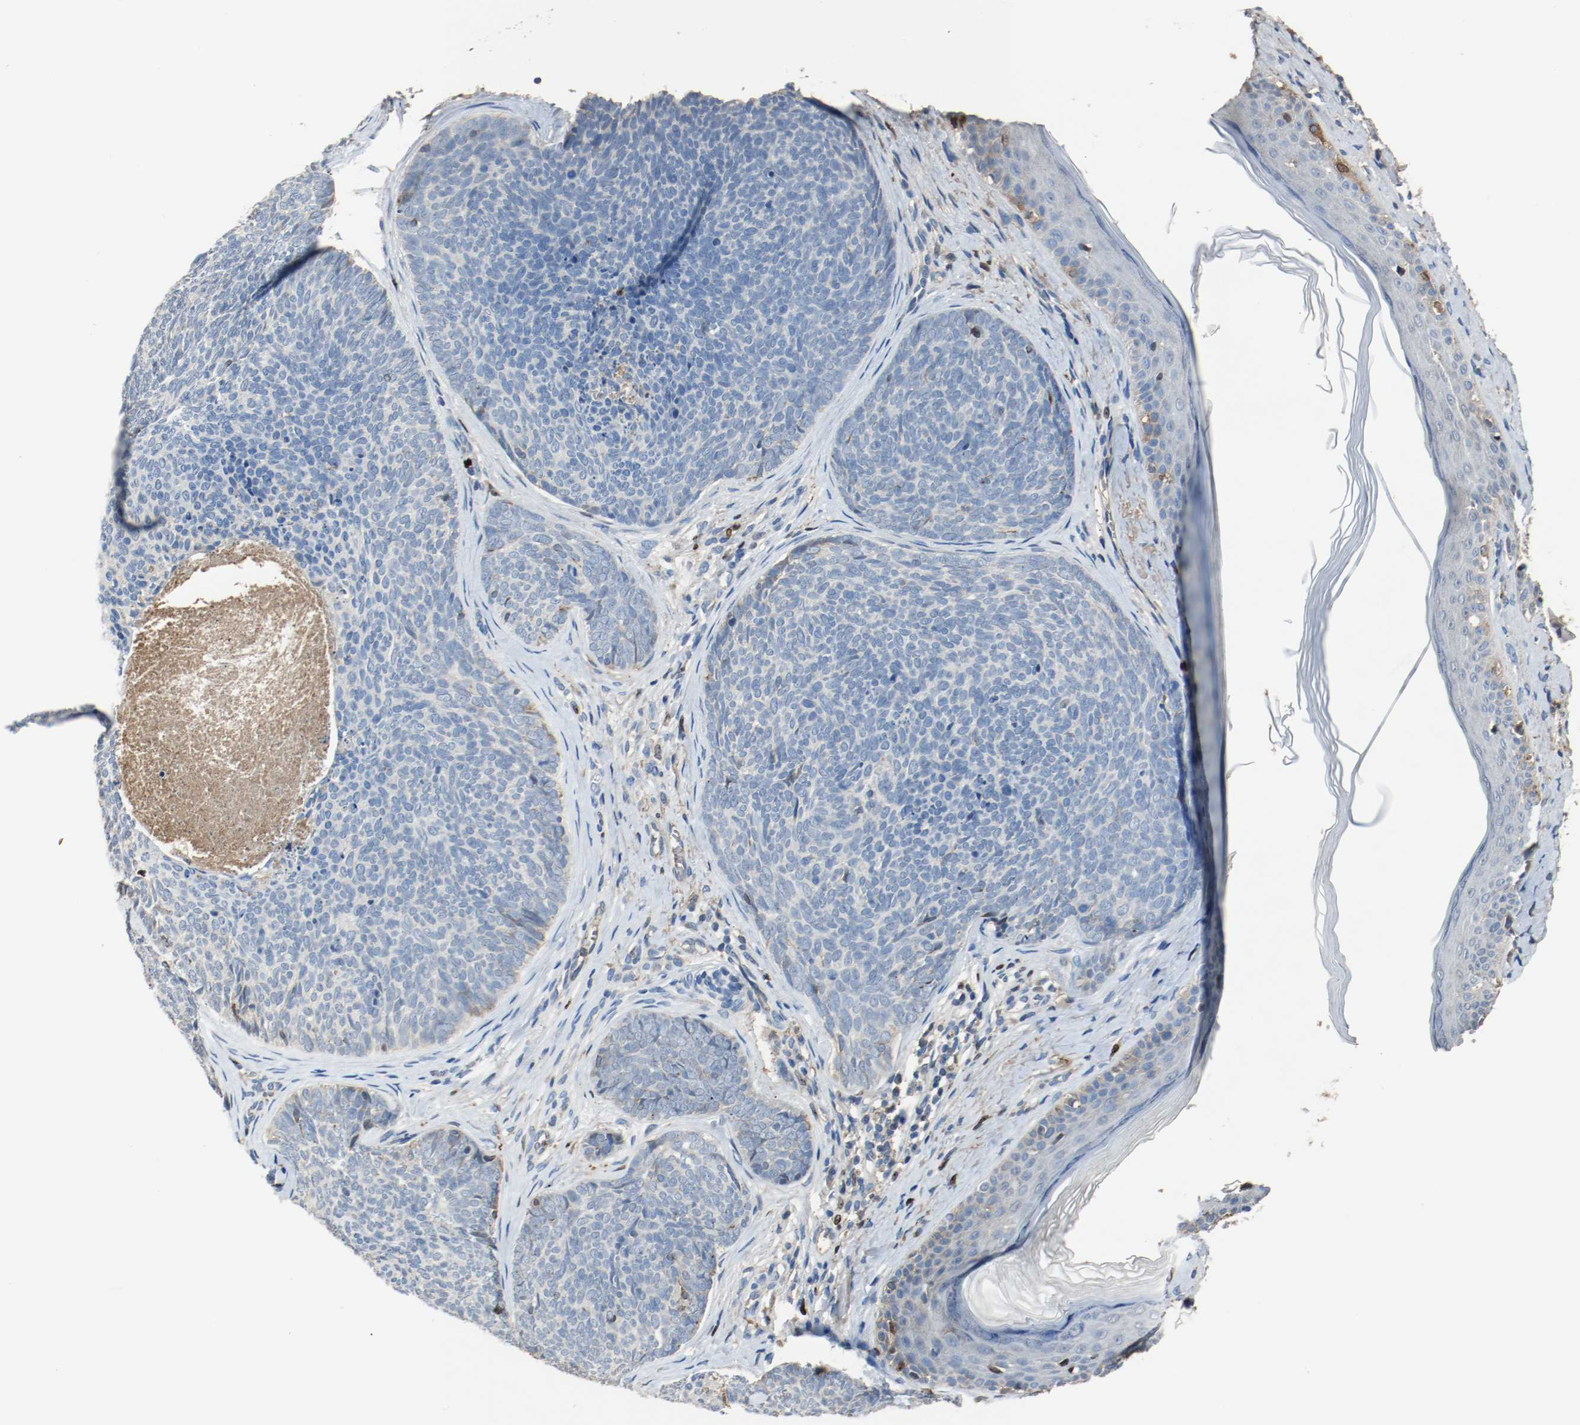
{"staining": {"intensity": "negative", "quantity": "none", "location": "none"}, "tissue": "skin cancer", "cell_type": "Tumor cells", "image_type": "cancer", "snomed": [{"axis": "morphology", "description": "Developmental malformation"}, {"axis": "morphology", "description": "Basal cell carcinoma"}, {"axis": "topography", "description": "Skin"}], "caption": "This is an immunohistochemistry micrograph of skin basal cell carcinoma. There is no expression in tumor cells.", "gene": "BLK", "patient": {"sex": "female", "age": 62}}